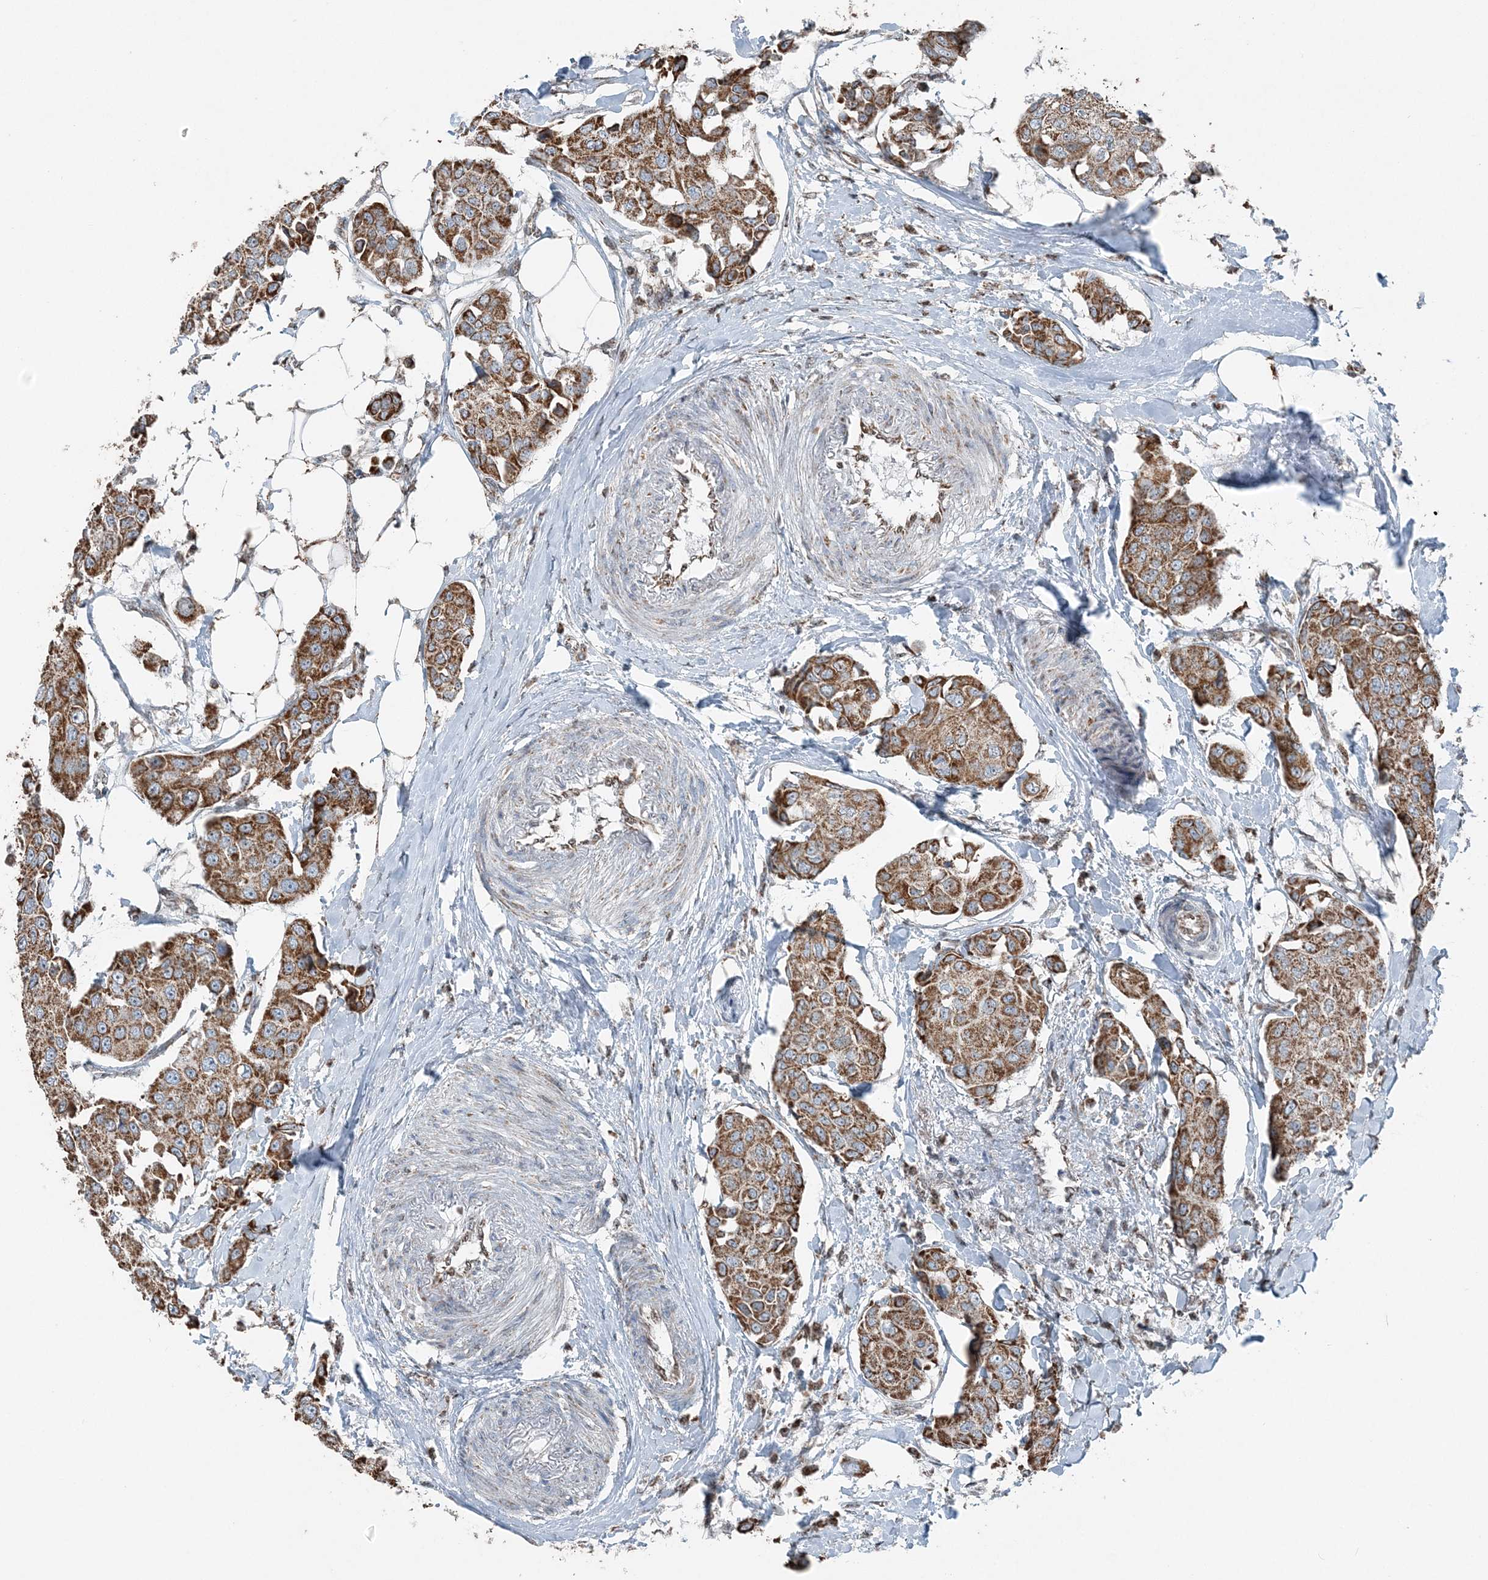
{"staining": {"intensity": "strong", "quantity": ">75%", "location": "cytoplasmic/membranous"}, "tissue": "breast cancer", "cell_type": "Tumor cells", "image_type": "cancer", "snomed": [{"axis": "morphology", "description": "Duct carcinoma"}, {"axis": "topography", "description": "Breast"}], "caption": "The histopathology image displays staining of breast cancer (infiltrating ductal carcinoma), revealing strong cytoplasmic/membranous protein expression (brown color) within tumor cells. Immunohistochemistry stains the protein of interest in brown and the nuclei are stained blue.", "gene": "SUCLG1", "patient": {"sex": "female", "age": 80}}